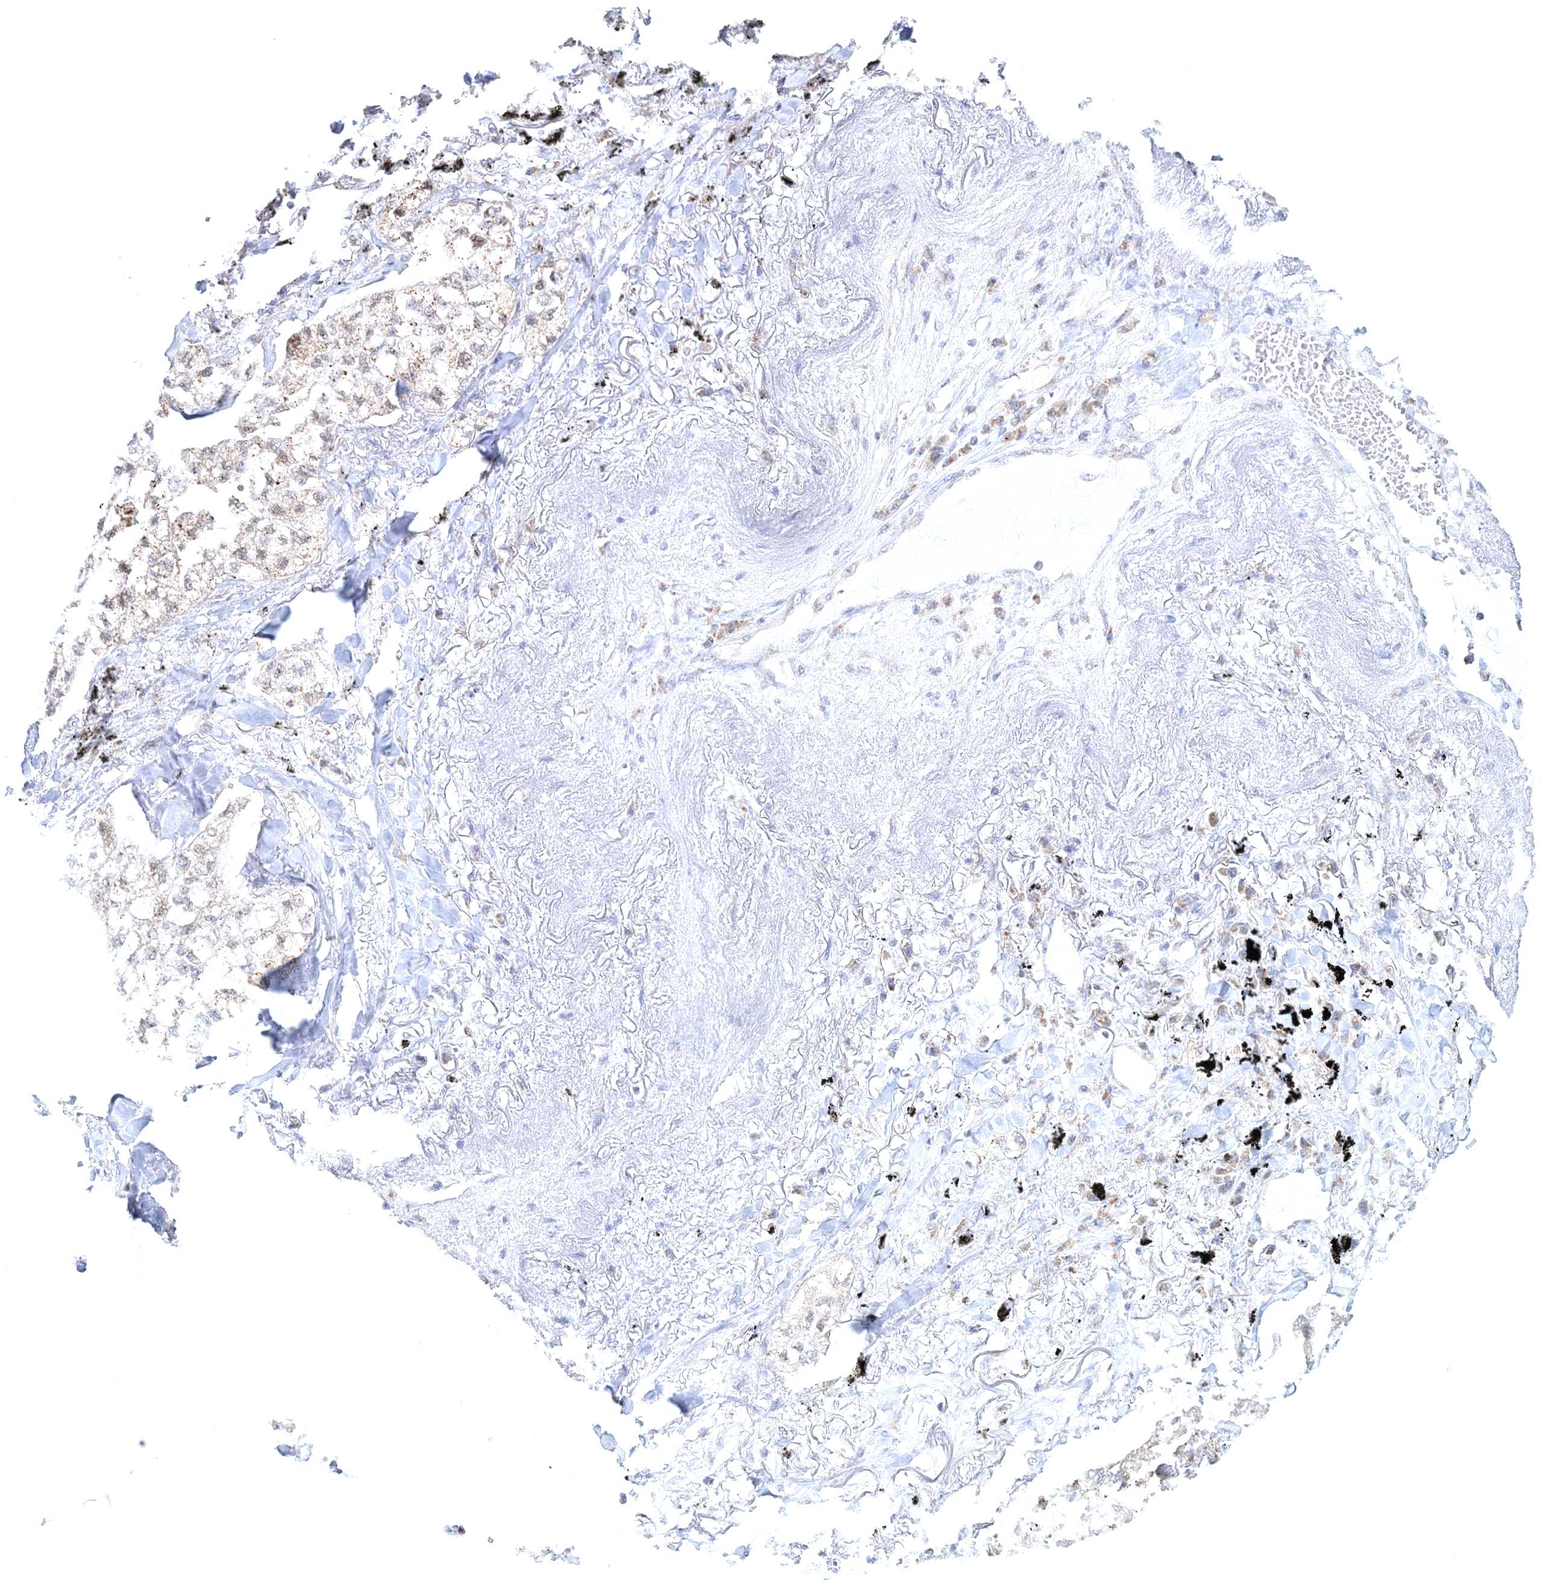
{"staining": {"intensity": "negative", "quantity": "none", "location": "none"}, "tissue": "lung cancer", "cell_type": "Tumor cells", "image_type": "cancer", "snomed": [{"axis": "morphology", "description": "Adenocarcinoma, NOS"}, {"axis": "topography", "description": "Lung"}], "caption": "Lung adenocarcinoma stained for a protein using immunohistochemistry displays no positivity tumor cells.", "gene": "RNF150", "patient": {"sex": "male", "age": 65}}